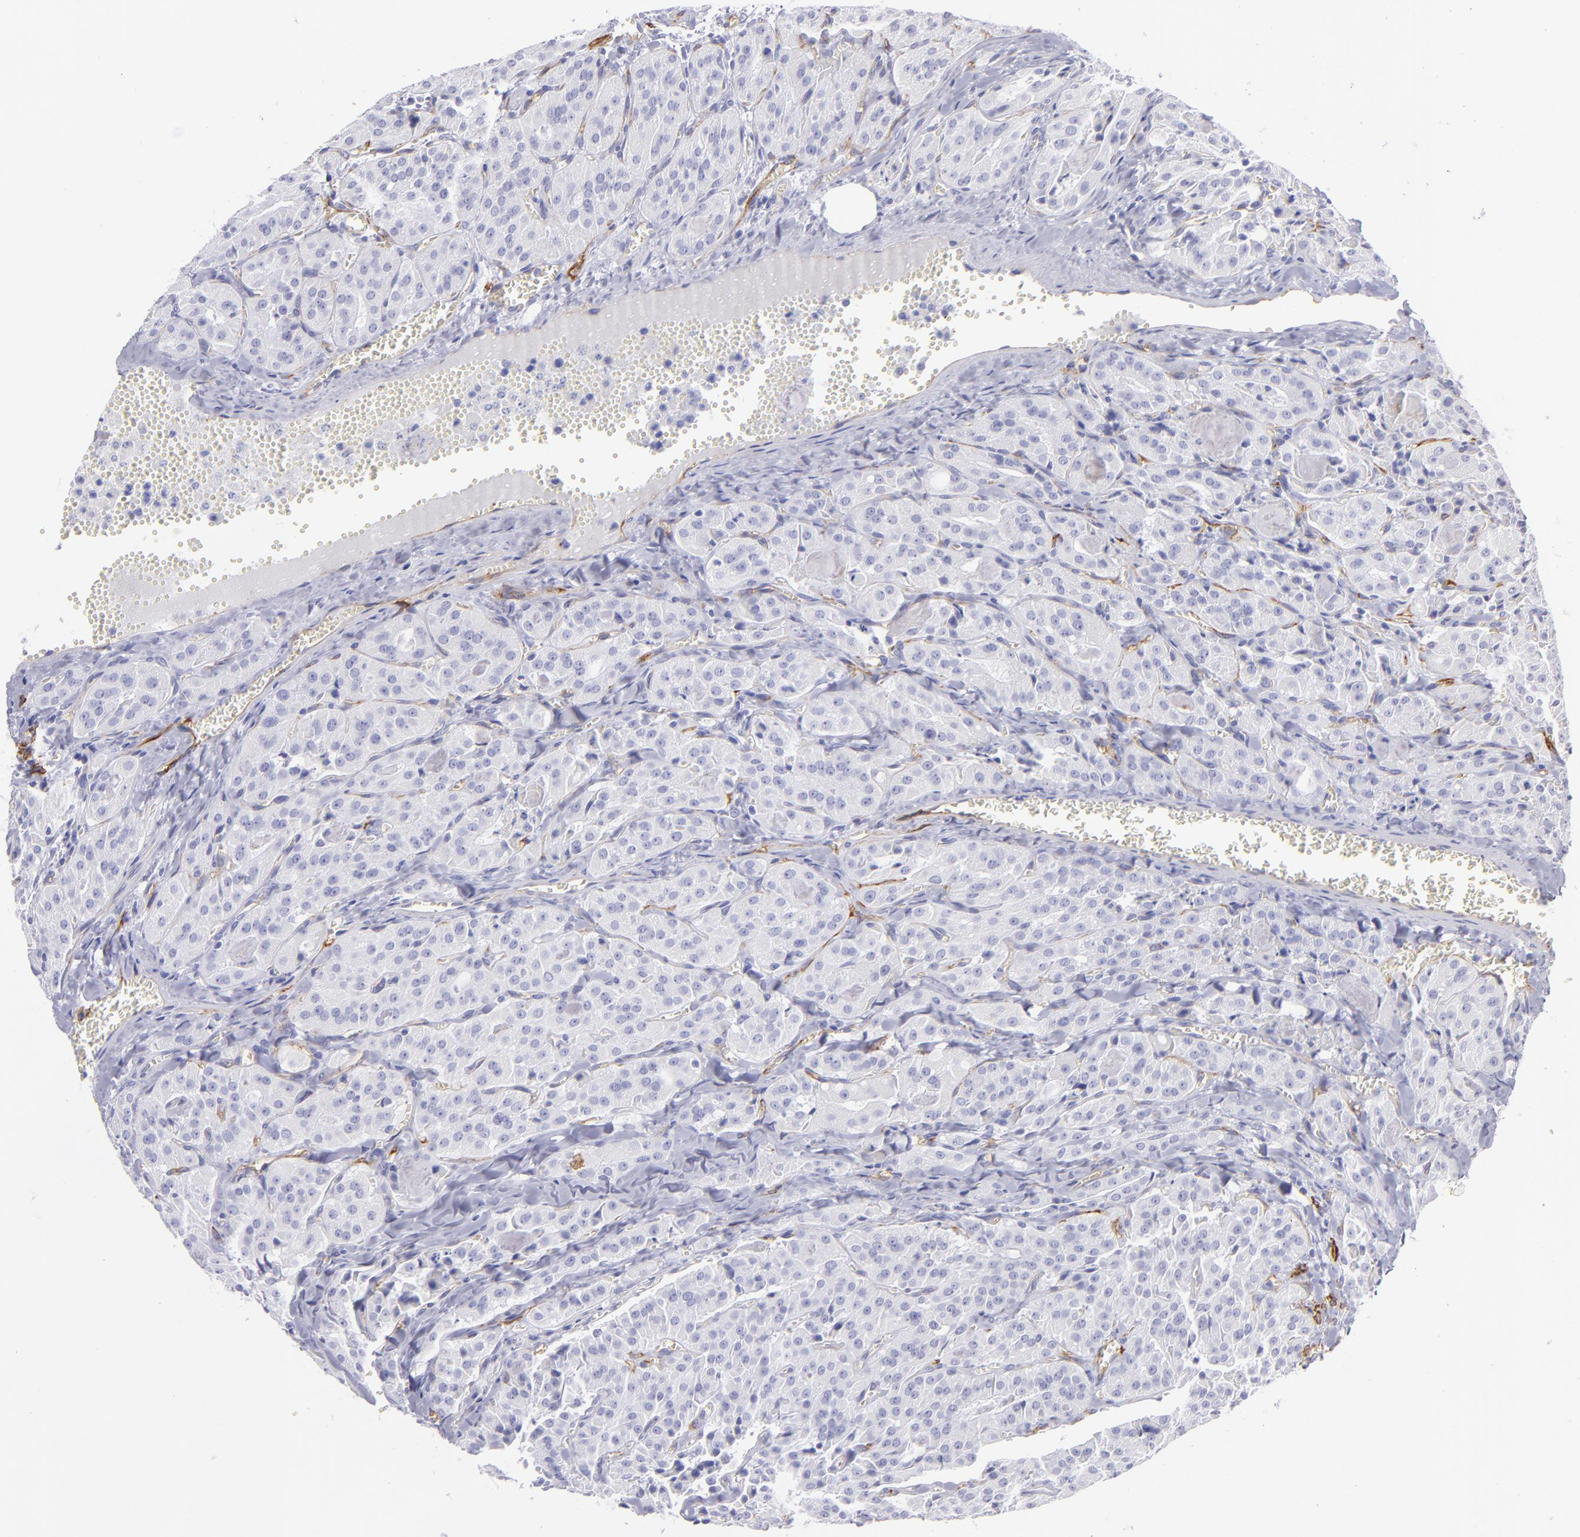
{"staining": {"intensity": "negative", "quantity": "none", "location": "none"}, "tissue": "thyroid cancer", "cell_type": "Tumor cells", "image_type": "cancer", "snomed": [{"axis": "morphology", "description": "Carcinoma, NOS"}, {"axis": "topography", "description": "Thyroid gland"}], "caption": "Thyroid cancer was stained to show a protein in brown. There is no significant positivity in tumor cells.", "gene": "THBD", "patient": {"sex": "male", "age": 76}}